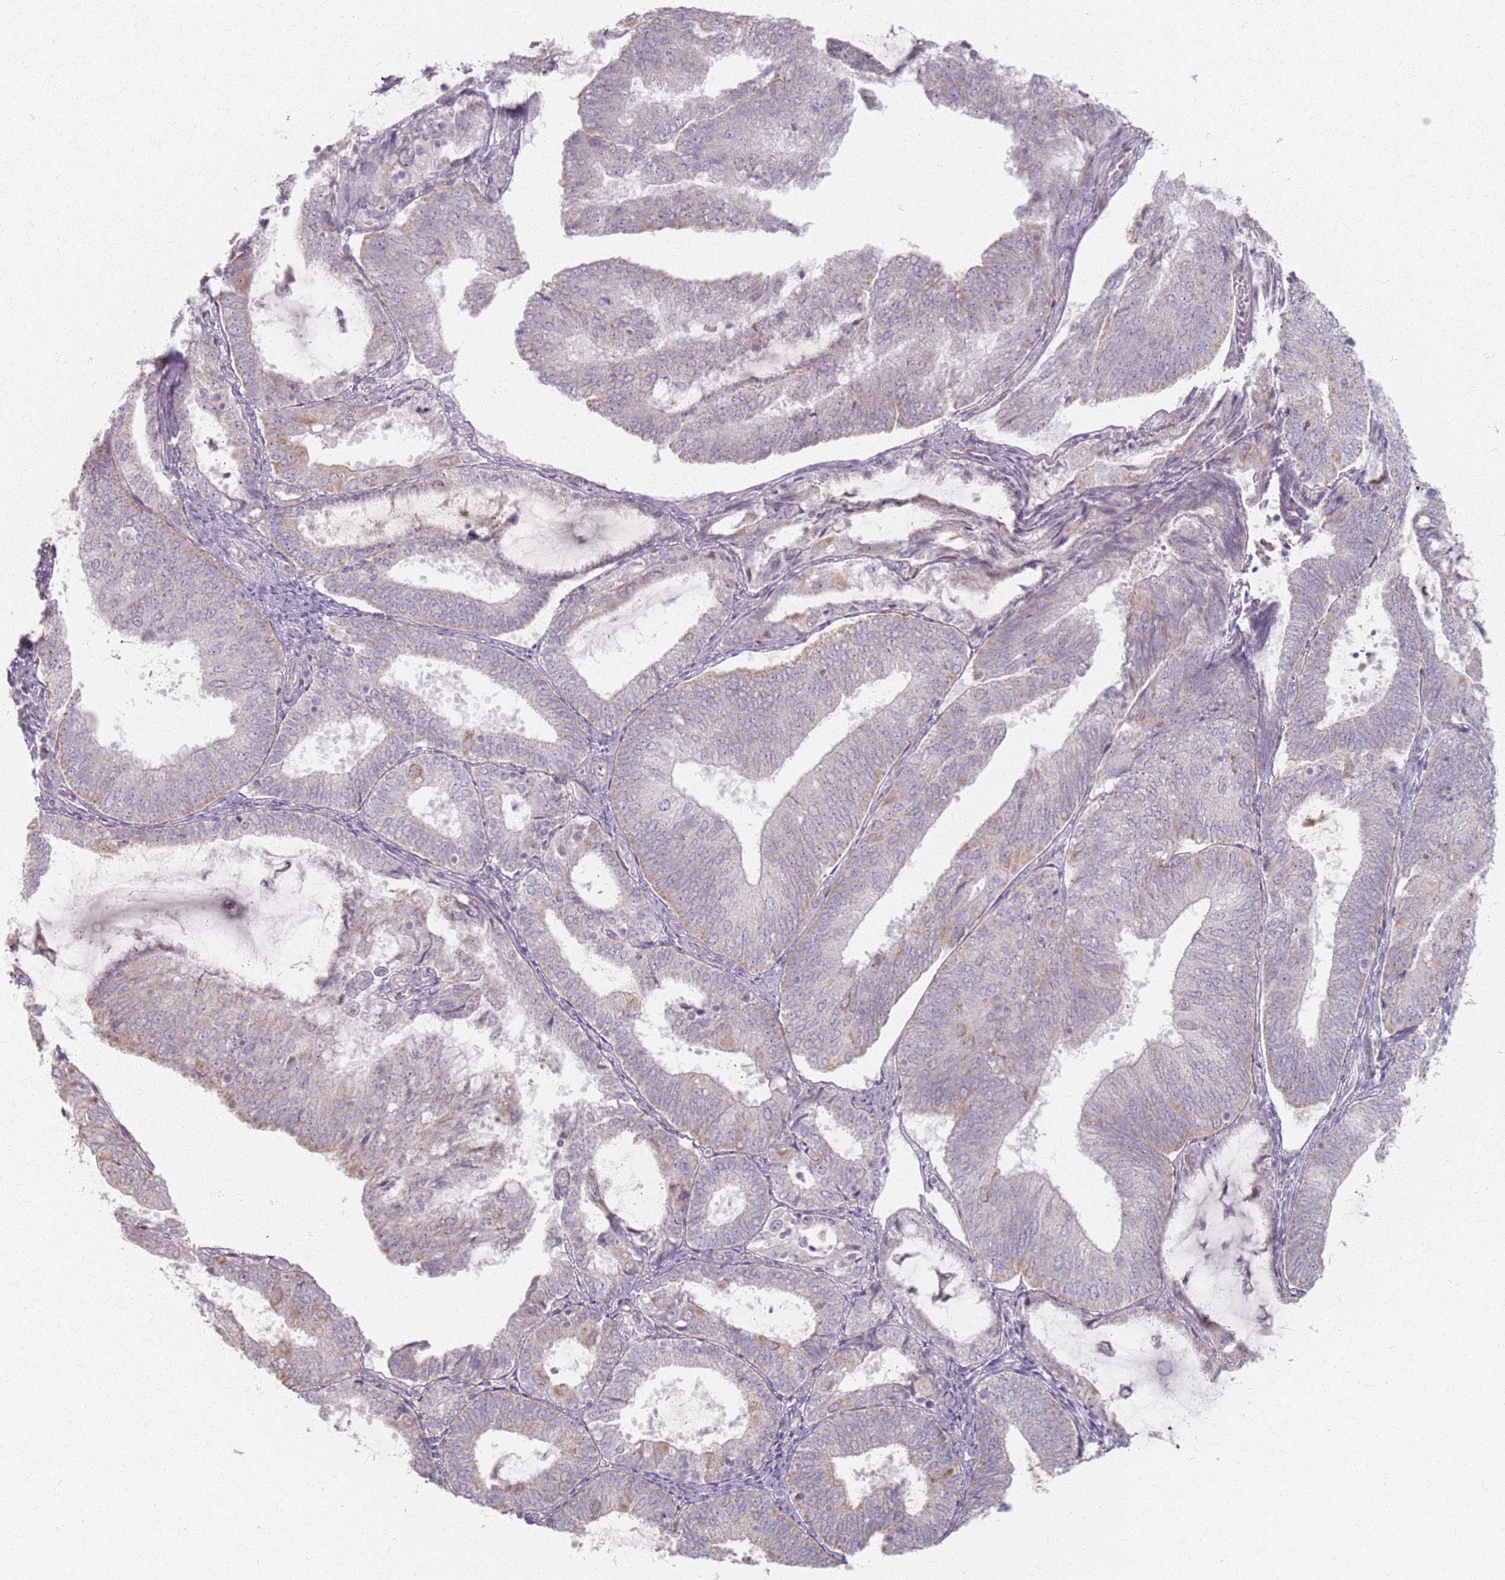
{"staining": {"intensity": "weak", "quantity": "<25%", "location": "cytoplasmic/membranous"}, "tissue": "endometrial cancer", "cell_type": "Tumor cells", "image_type": "cancer", "snomed": [{"axis": "morphology", "description": "Adenocarcinoma, NOS"}, {"axis": "topography", "description": "Endometrium"}], "caption": "IHC image of human endometrial adenocarcinoma stained for a protein (brown), which reveals no staining in tumor cells.", "gene": "PKD2L2", "patient": {"sex": "female", "age": 81}}